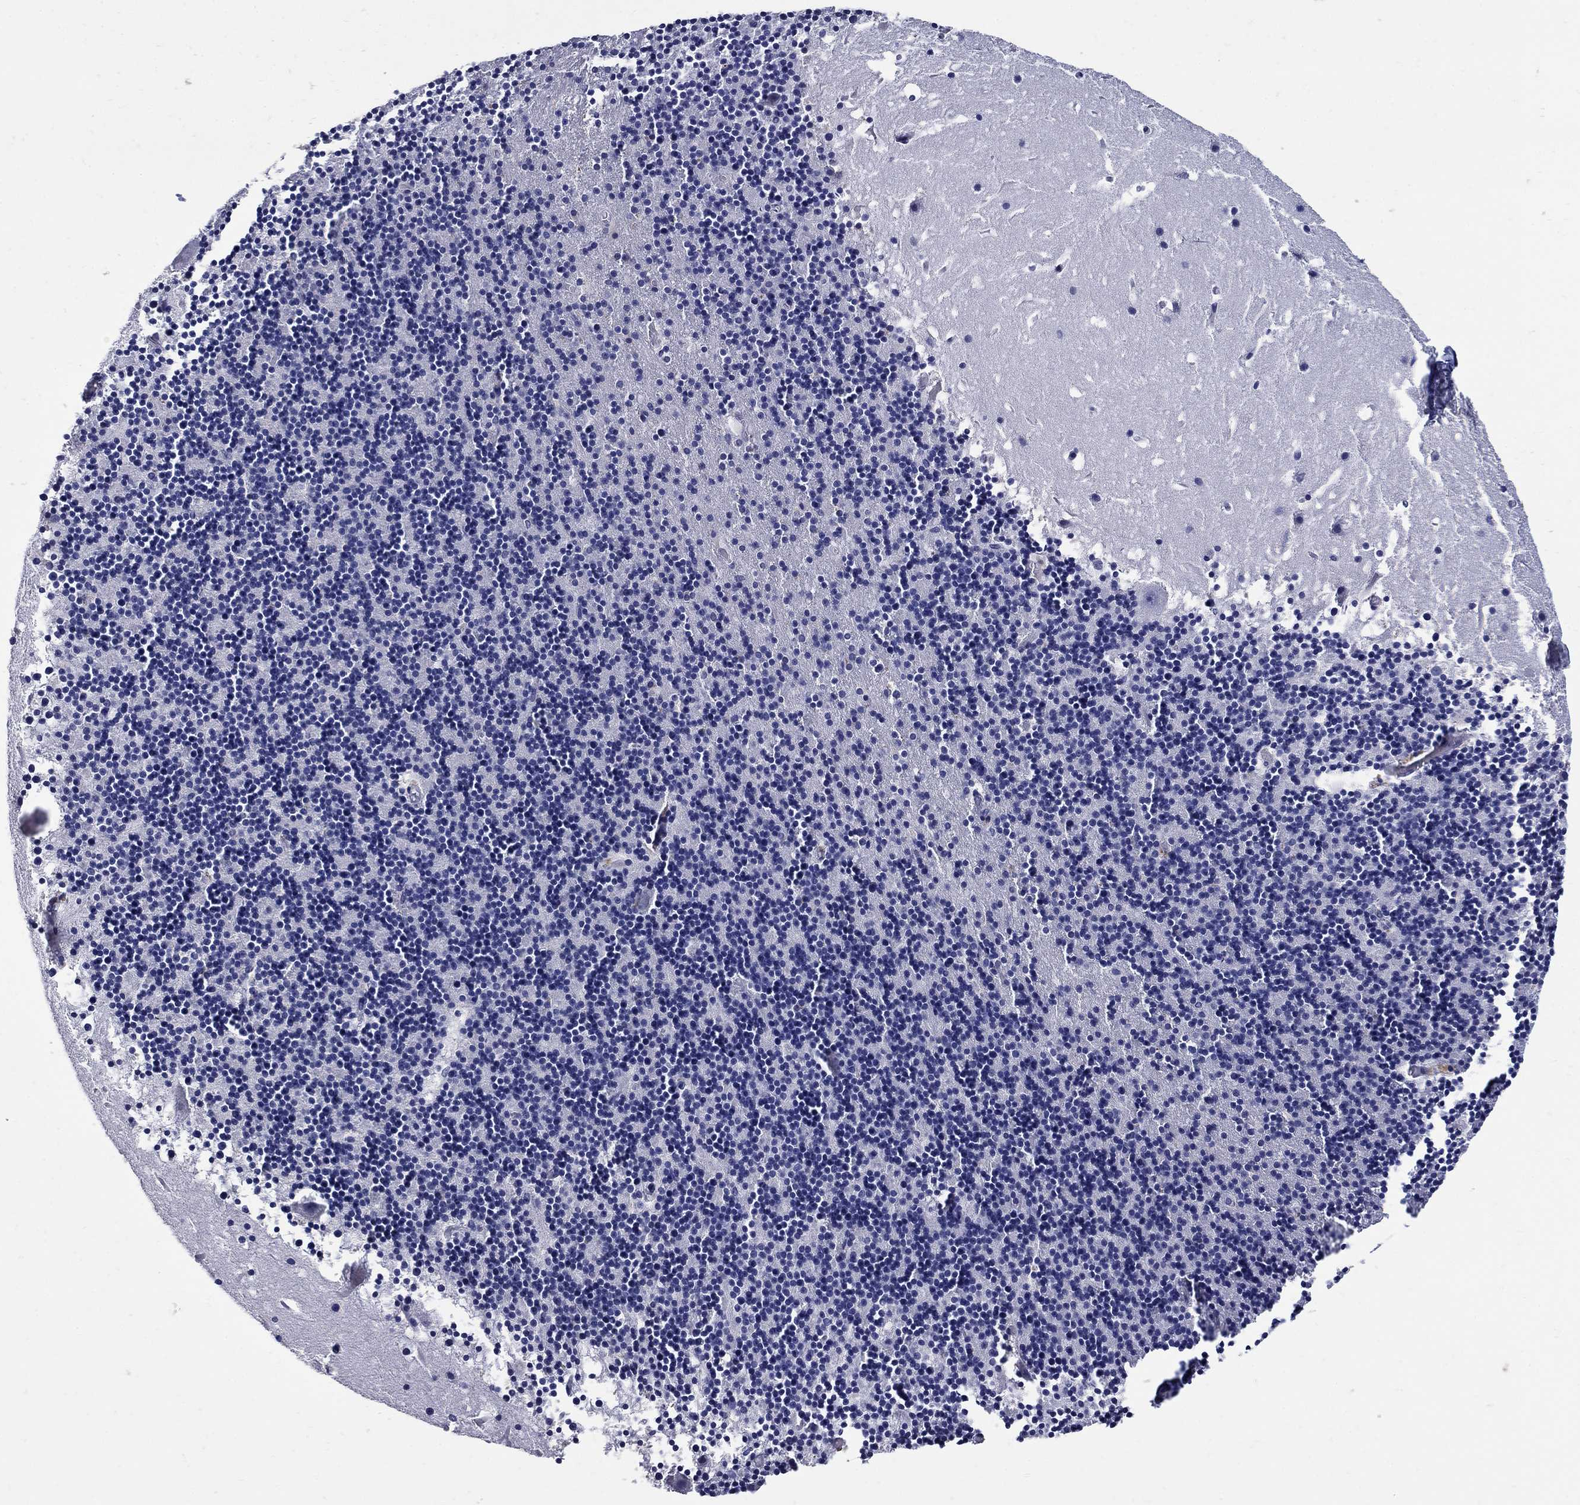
{"staining": {"intensity": "negative", "quantity": "none", "location": "none"}, "tissue": "cerebellum", "cell_type": "Cells in granular layer", "image_type": "normal", "snomed": [{"axis": "morphology", "description": "Normal tissue, NOS"}, {"axis": "topography", "description": "Cerebellum"}], "caption": "Immunohistochemistry (IHC) image of benign cerebellum: human cerebellum stained with DAB demonstrates no significant protein expression in cells in granular layer.", "gene": "CETN1", "patient": {"sex": "male", "age": 37}}